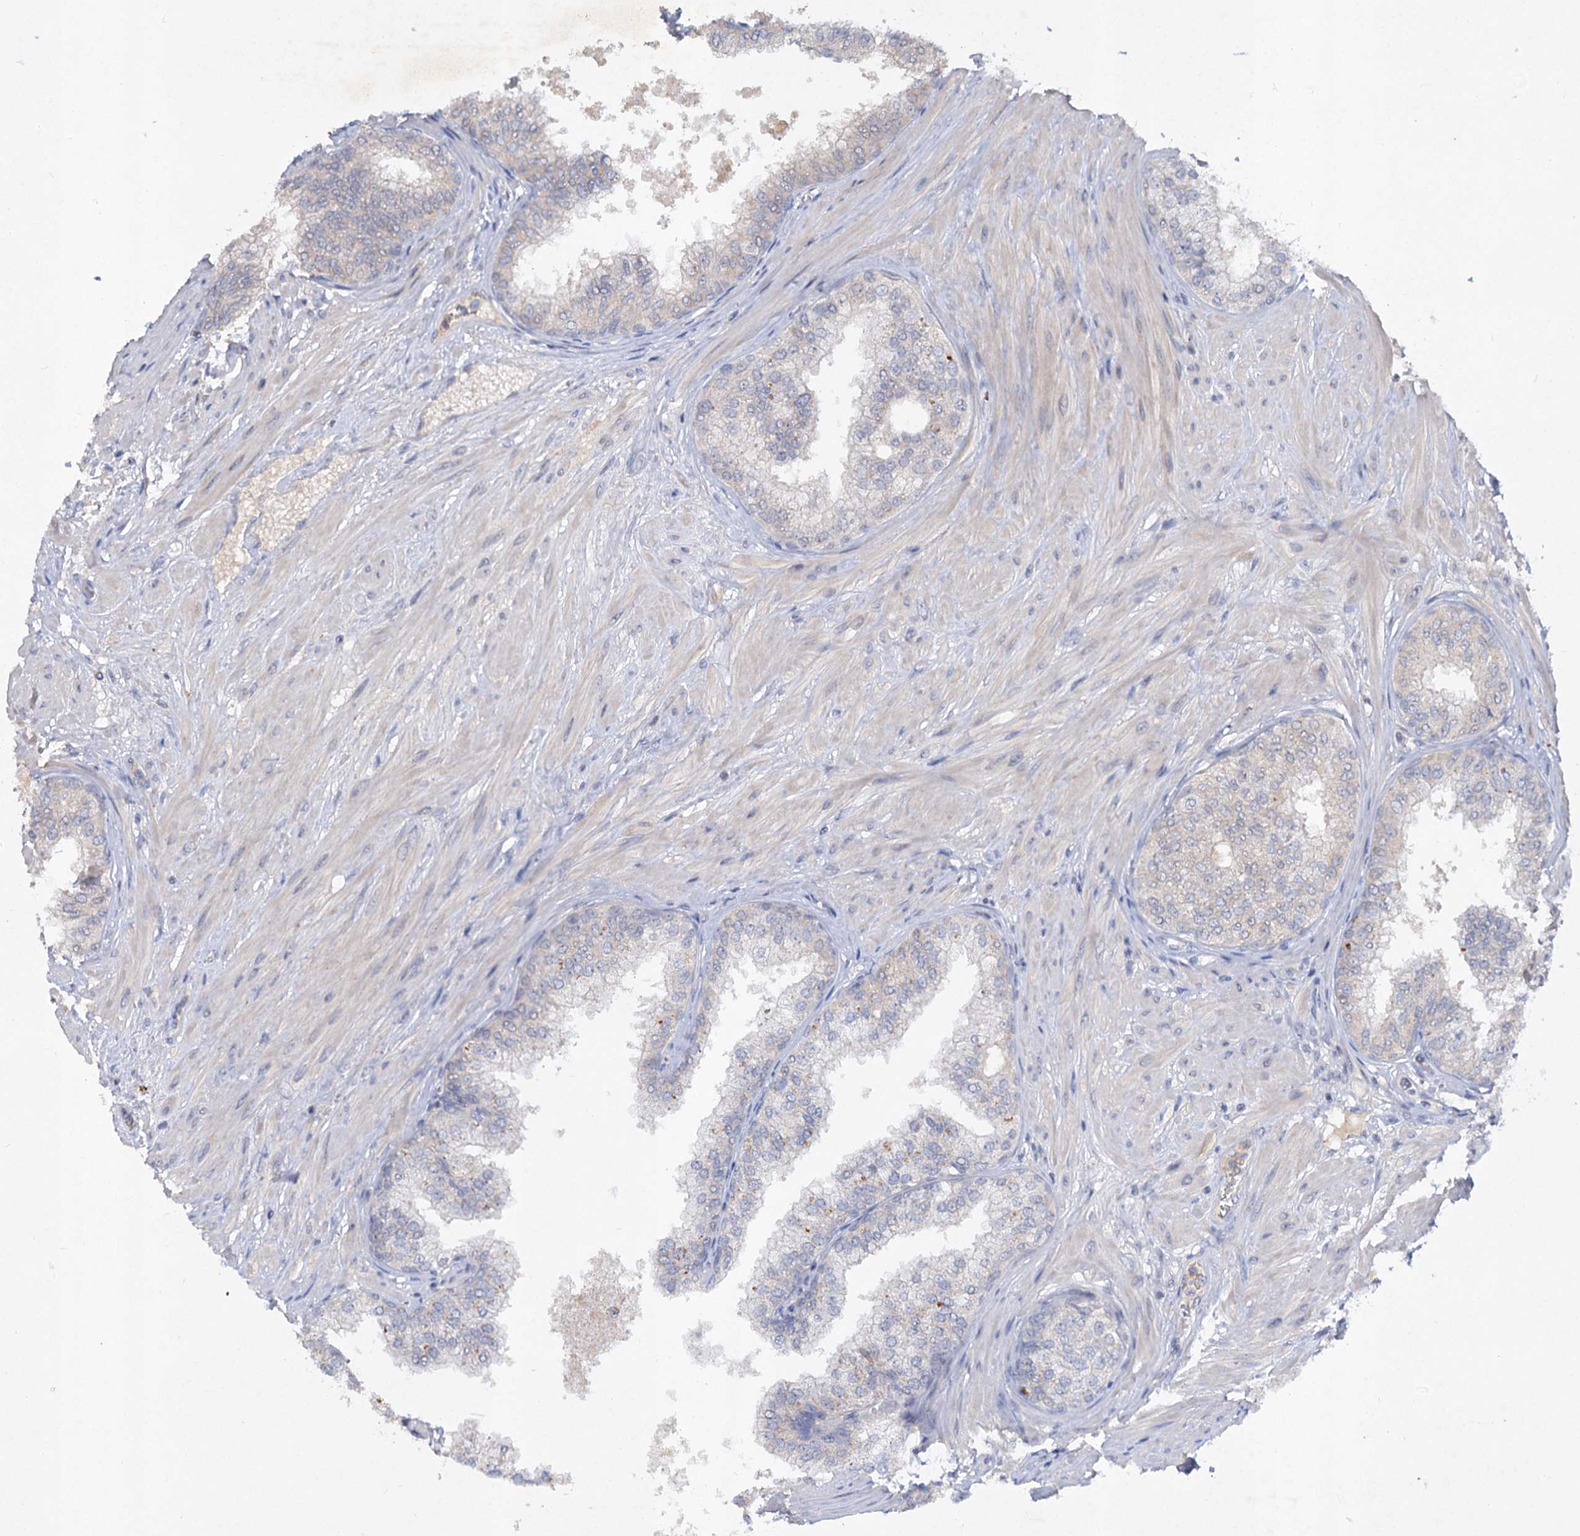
{"staining": {"intensity": "negative", "quantity": "none", "location": "none"}, "tissue": "prostate", "cell_type": "Glandular cells", "image_type": "normal", "snomed": [{"axis": "morphology", "description": "Normal tissue, NOS"}, {"axis": "topography", "description": "Prostate"}], "caption": "DAB (3,3'-diaminobenzidine) immunohistochemical staining of unremarkable human prostate displays no significant expression in glandular cells. The staining was performed using DAB (3,3'-diaminobenzidine) to visualize the protein expression in brown, while the nuclei were stained in blue with hematoxylin (Magnification: 20x).", "gene": "ATP4A", "patient": {"sex": "male", "age": 60}}